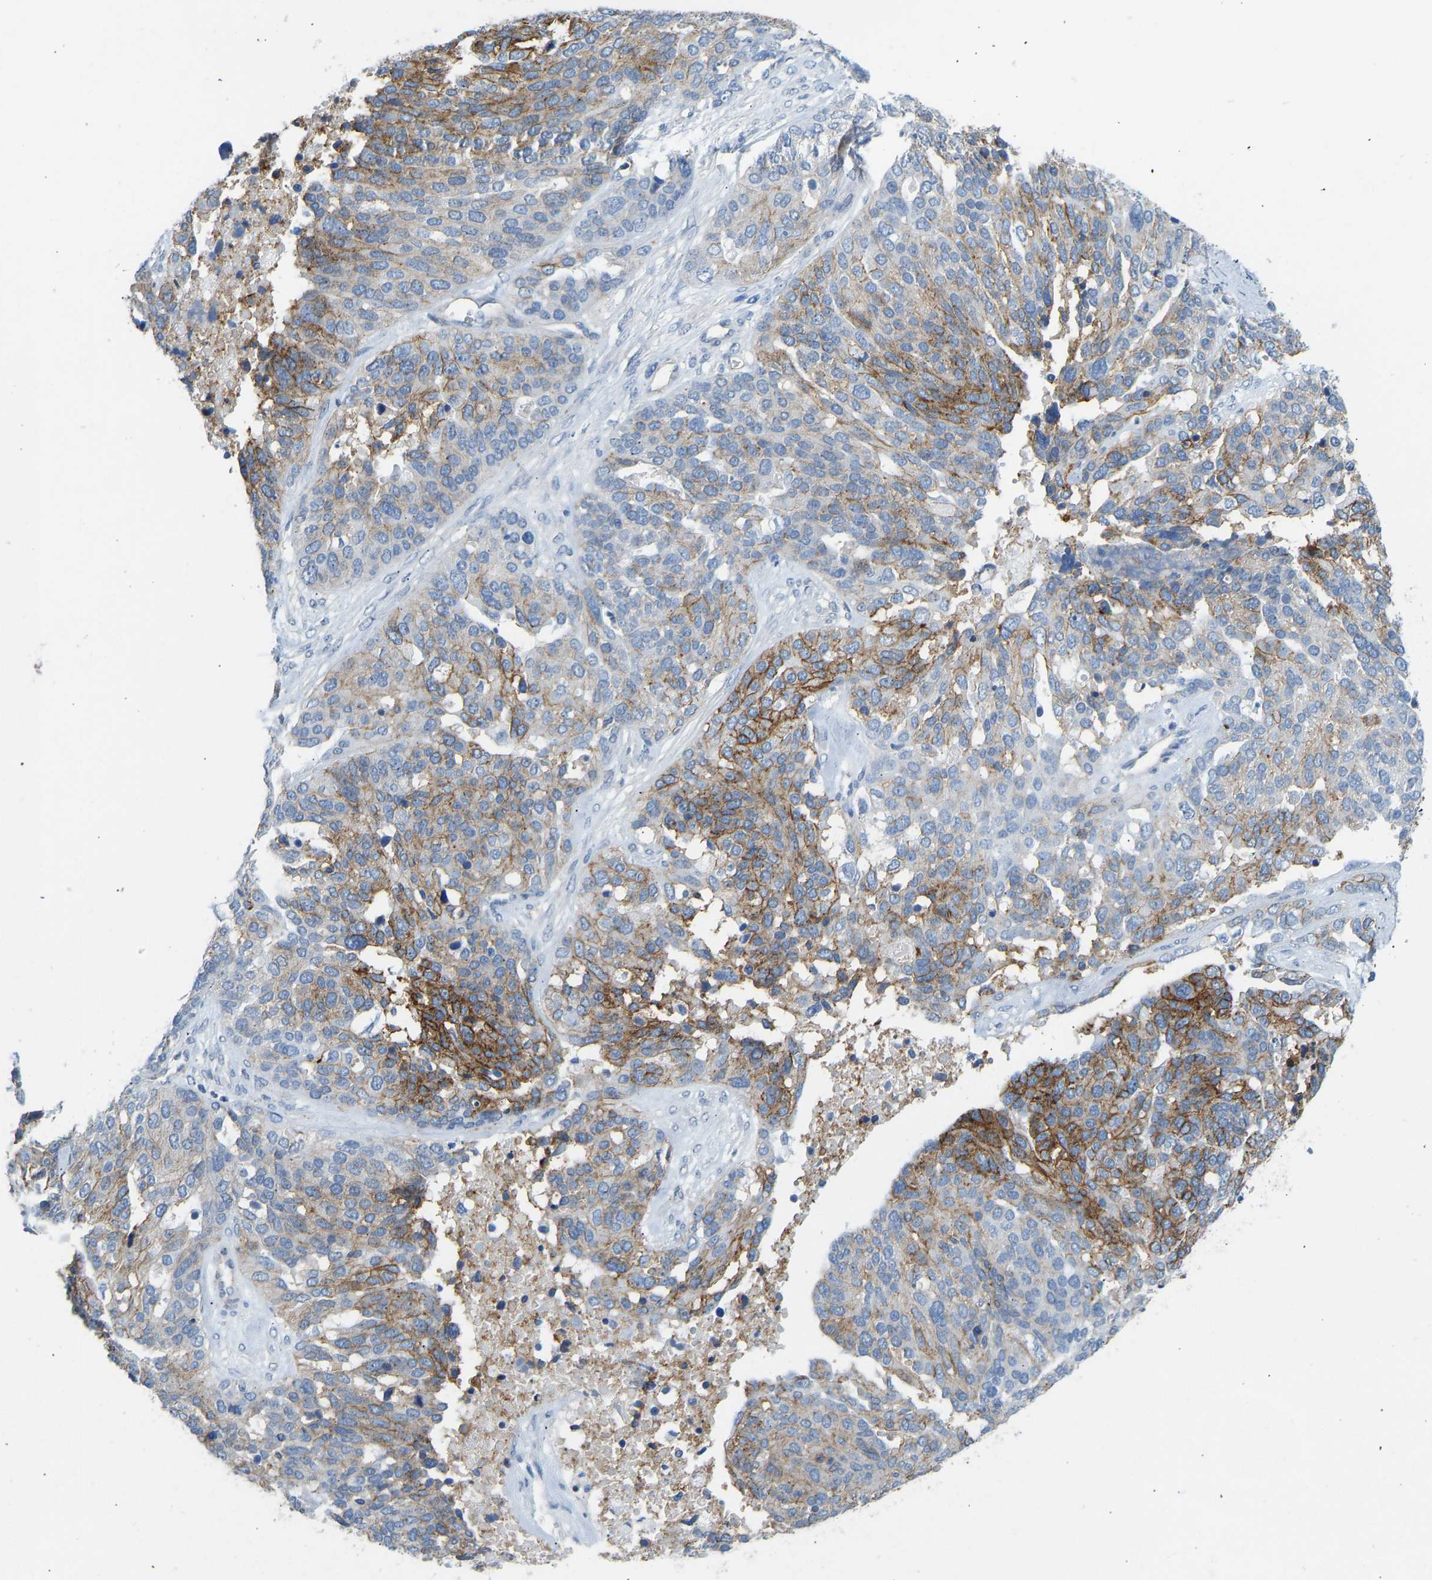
{"staining": {"intensity": "moderate", "quantity": "25%-75%", "location": "cytoplasmic/membranous"}, "tissue": "ovarian cancer", "cell_type": "Tumor cells", "image_type": "cancer", "snomed": [{"axis": "morphology", "description": "Cystadenocarcinoma, serous, NOS"}, {"axis": "topography", "description": "Ovary"}], "caption": "An image showing moderate cytoplasmic/membranous positivity in approximately 25%-75% of tumor cells in serous cystadenocarcinoma (ovarian), as visualized by brown immunohistochemical staining.", "gene": "ATP1A1", "patient": {"sex": "female", "age": 44}}